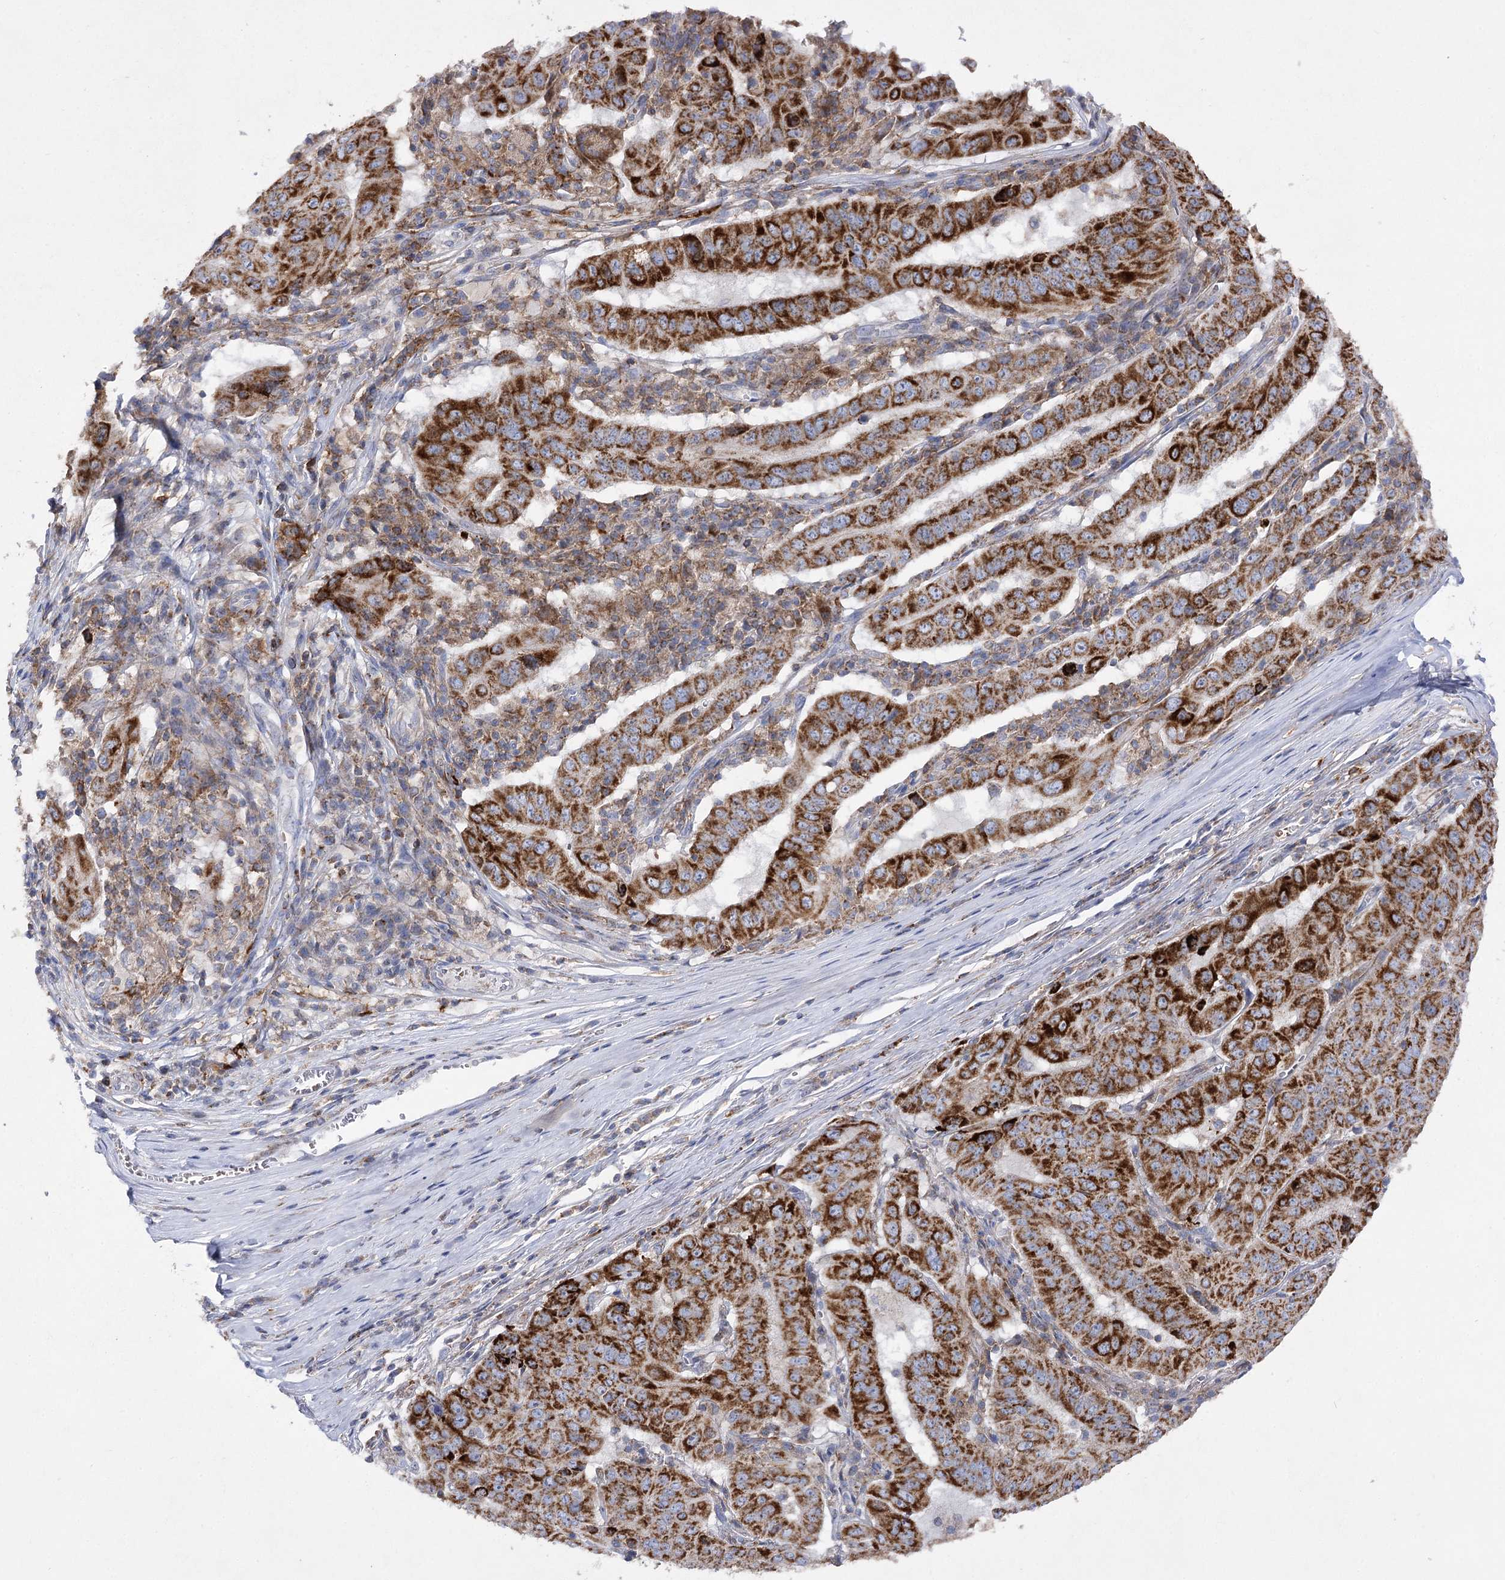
{"staining": {"intensity": "strong", "quantity": ">75%", "location": "cytoplasmic/membranous"}, "tissue": "pancreatic cancer", "cell_type": "Tumor cells", "image_type": "cancer", "snomed": [{"axis": "morphology", "description": "Adenocarcinoma, NOS"}, {"axis": "topography", "description": "Pancreas"}], "caption": "A photomicrograph showing strong cytoplasmic/membranous expression in about >75% of tumor cells in pancreatic cancer (adenocarcinoma), as visualized by brown immunohistochemical staining.", "gene": "COX15", "patient": {"sex": "male", "age": 63}}